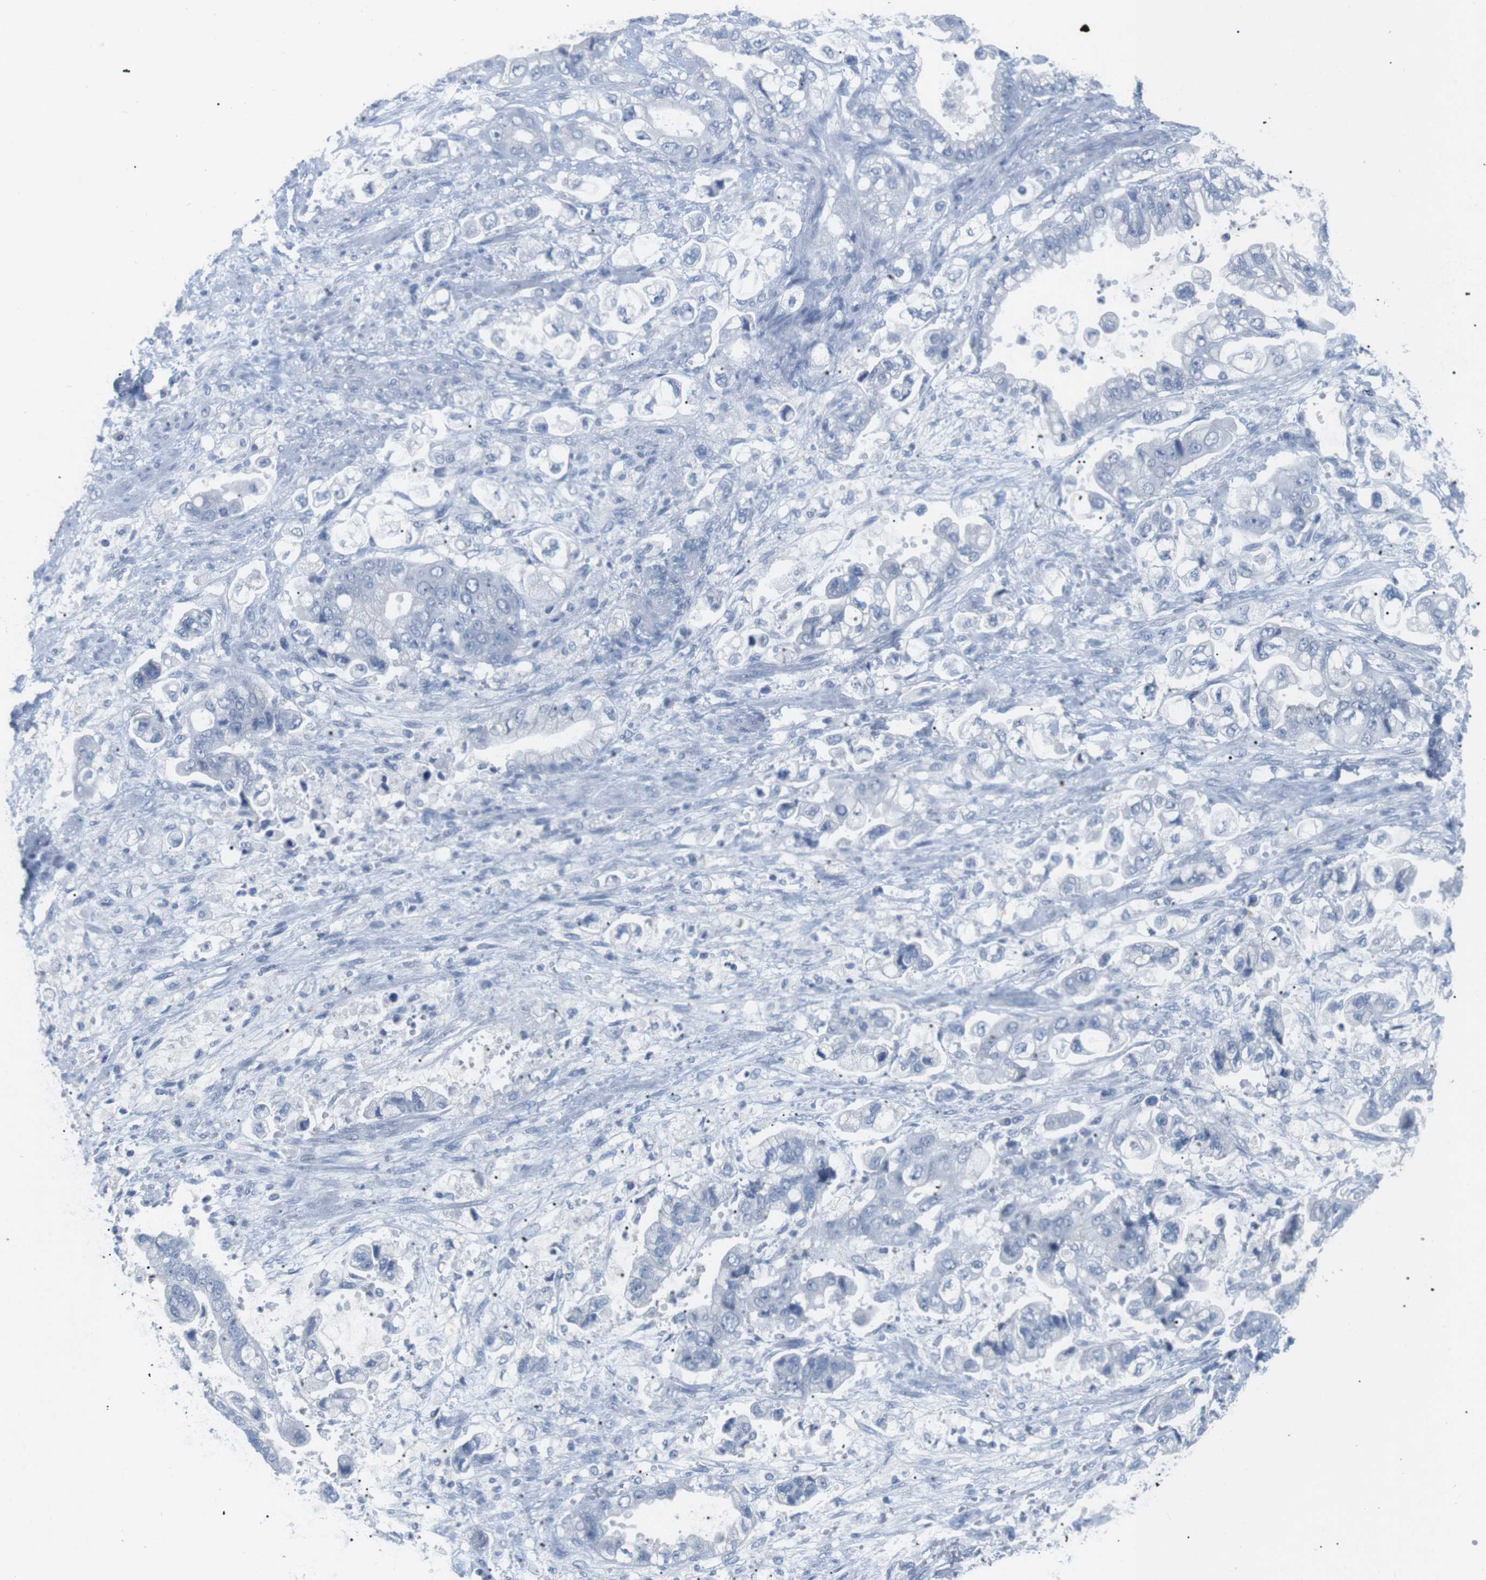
{"staining": {"intensity": "negative", "quantity": "none", "location": "none"}, "tissue": "stomach cancer", "cell_type": "Tumor cells", "image_type": "cancer", "snomed": [{"axis": "morphology", "description": "Normal tissue, NOS"}, {"axis": "morphology", "description": "Adenocarcinoma, NOS"}, {"axis": "topography", "description": "Stomach"}], "caption": "Protein analysis of adenocarcinoma (stomach) reveals no significant positivity in tumor cells.", "gene": "HBG2", "patient": {"sex": "male", "age": 62}}